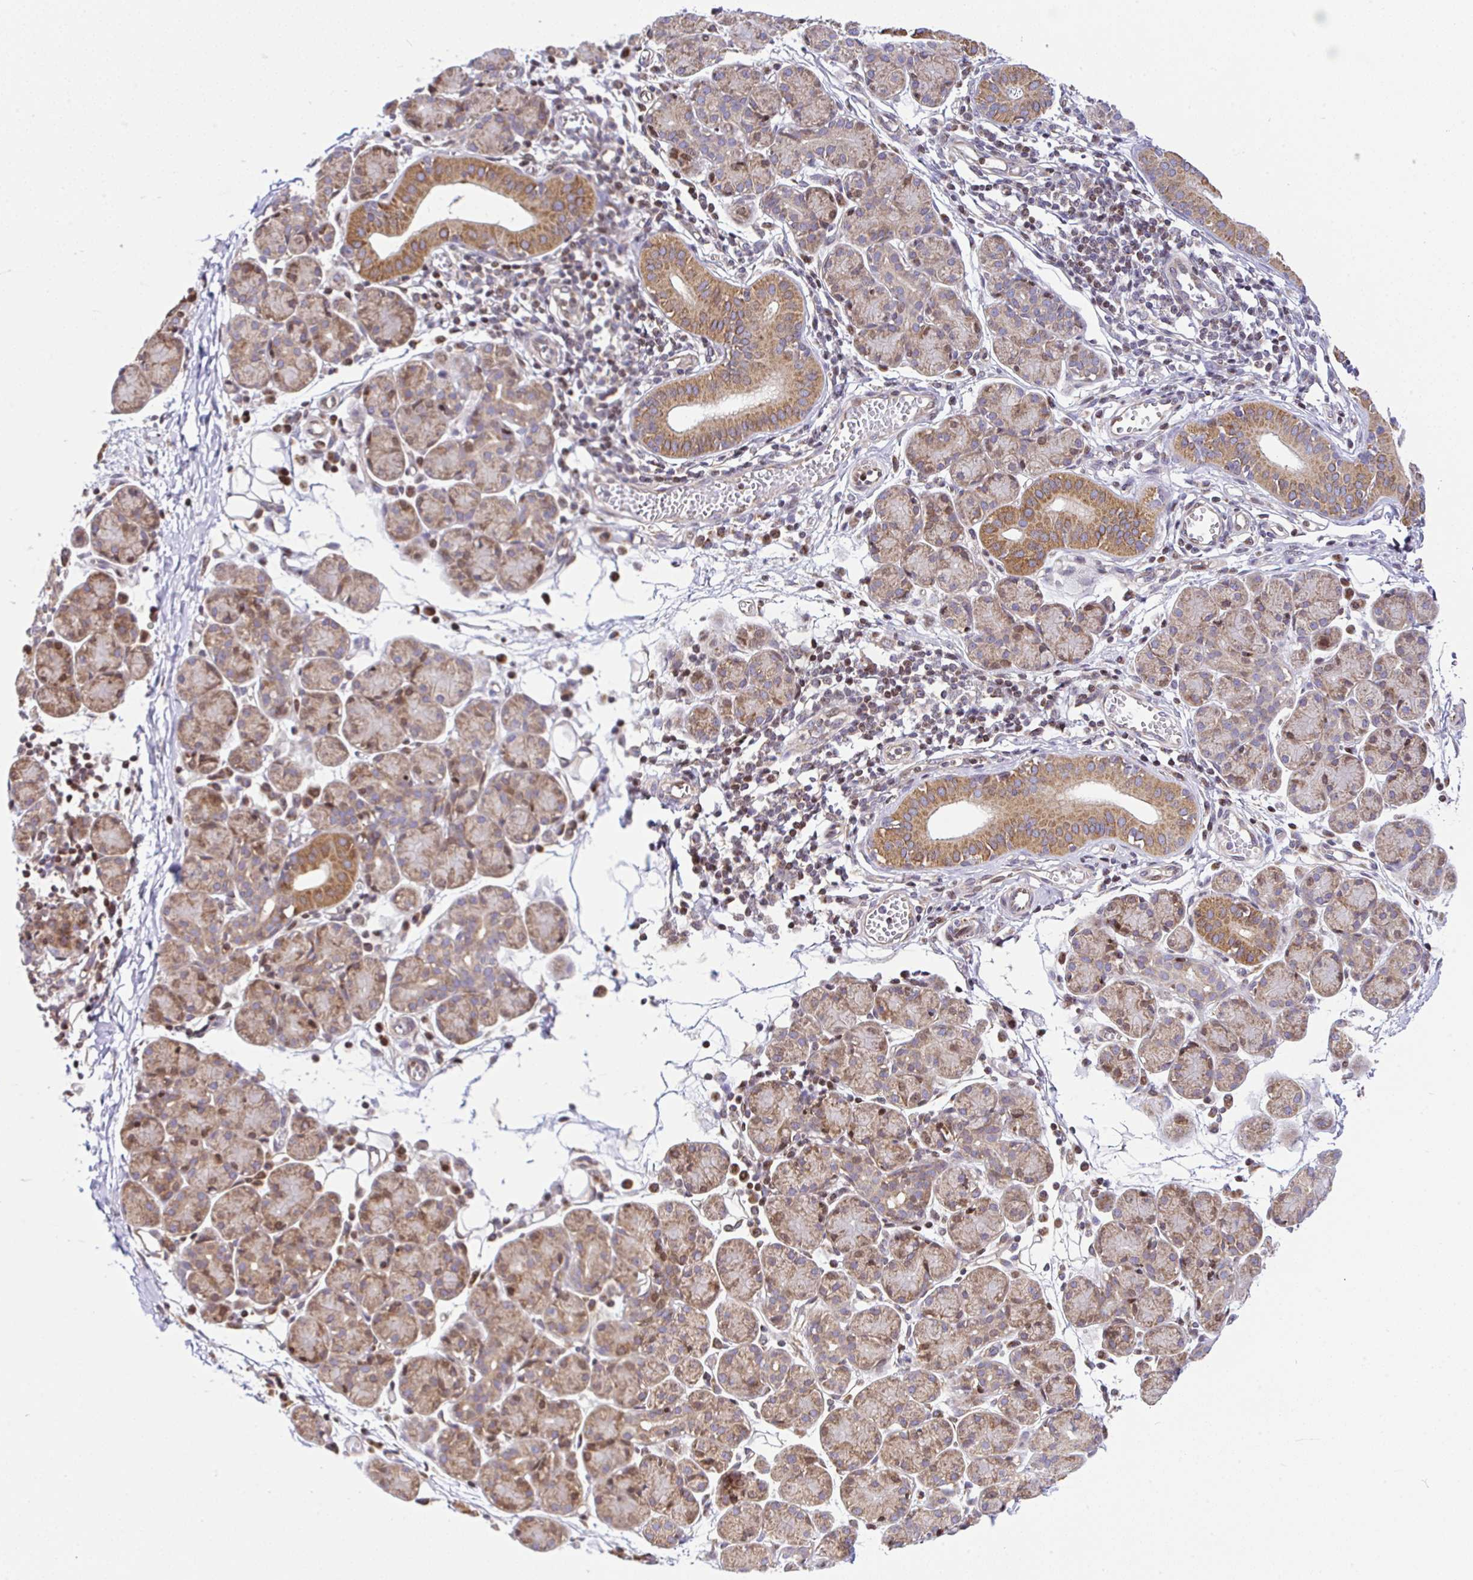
{"staining": {"intensity": "moderate", "quantity": "25%-75%", "location": "cytoplasmic/membranous"}, "tissue": "salivary gland", "cell_type": "Glandular cells", "image_type": "normal", "snomed": [{"axis": "morphology", "description": "Normal tissue, NOS"}, {"axis": "morphology", "description": "Inflammation, NOS"}, {"axis": "topography", "description": "Lymph node"}, {"axis": "topography", "description": "Salivary gland"}], "caption": "This micrograph shows immunohistochemistry (IHC) staining of unremarkable human salivary gland, with medium moderate cytoplasmic/membranous expression in about 25%-75% of glandular cells.", "gene": "FIGNL1", "patient": {"sex": "male", "age": 3}}